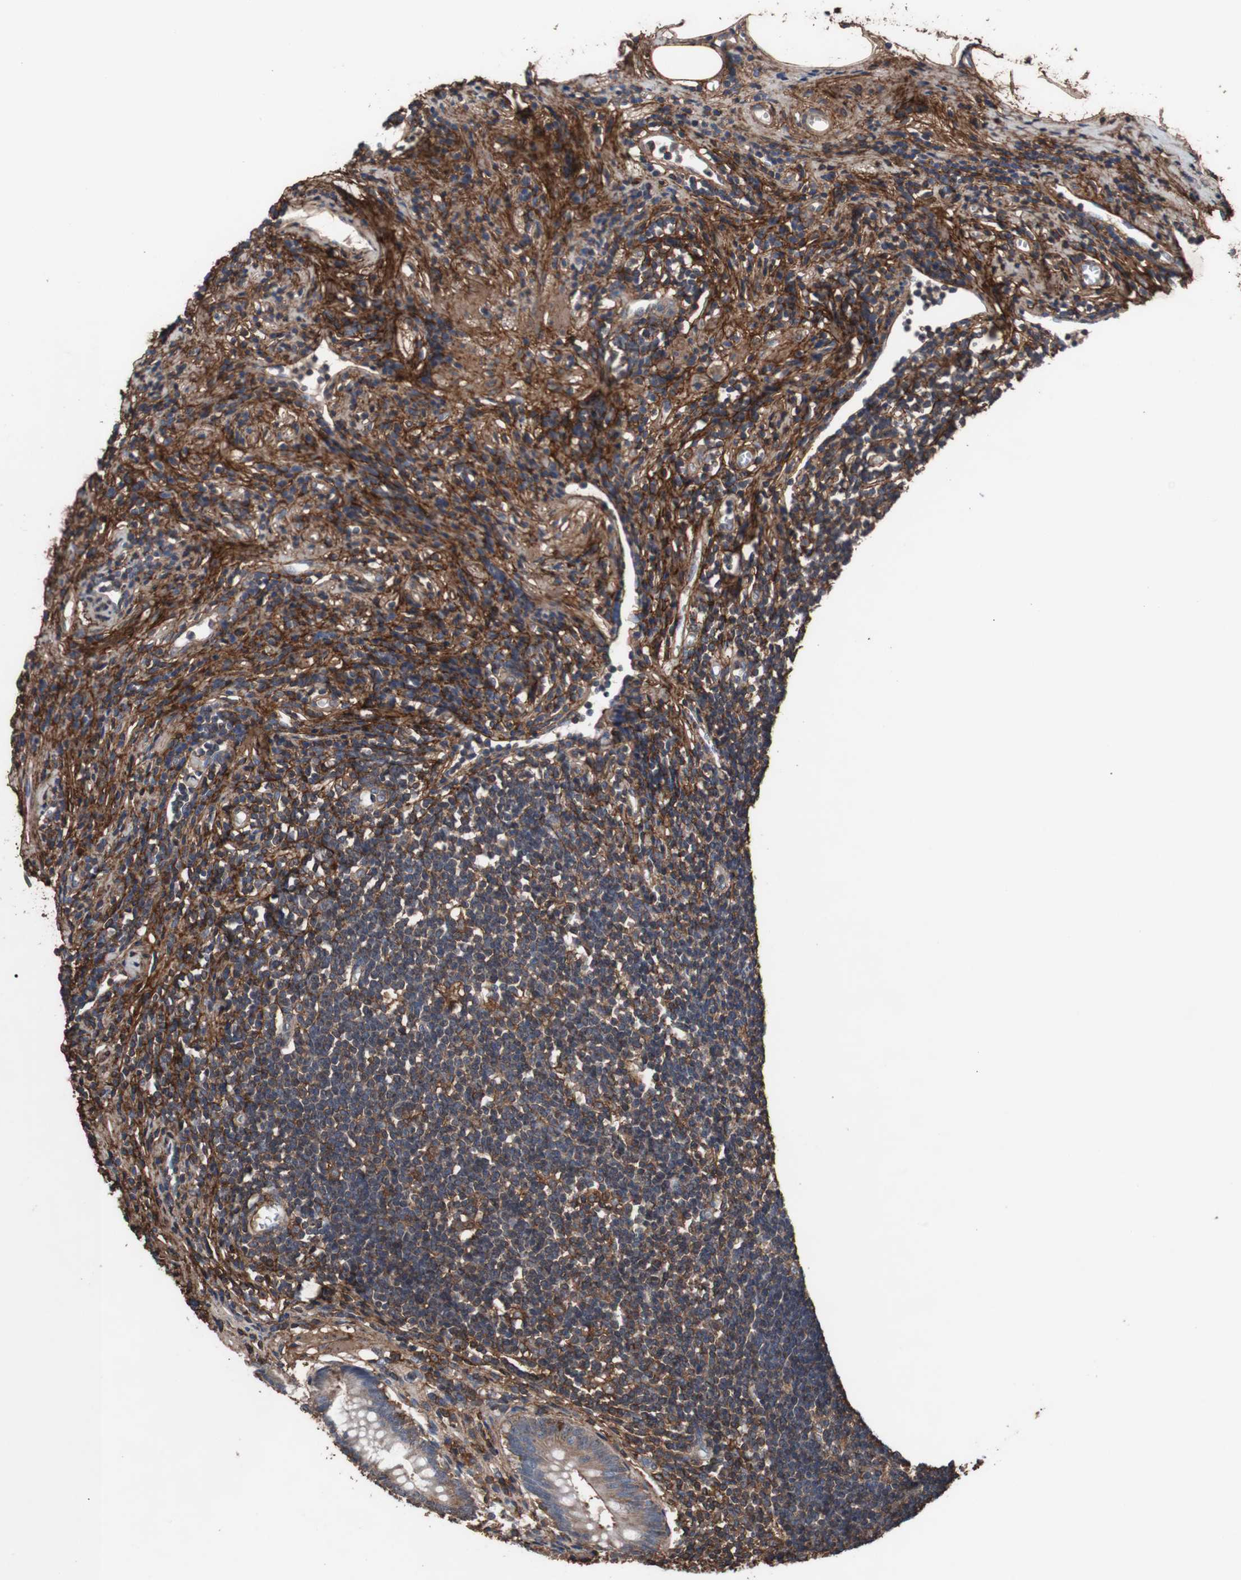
{"staining": {"intensity": "weak", "quantity": ">75%", "location": "cytoplasmic/membranous"}, "tissue": "appendix", "cell_type": "Glandular cells", "image_type": "normal", "snomed": [{"axis": "morphology", "description": "Normal tissue, NOS"}, {"axis": "topography", "description": "Appendix"}], "caption": "High-power microscopy captured an immunohistochemistry image of normal appendix, revealing weak cytoplasmic/membranous staining in about >75% of glandular cells. Ihc stains the protein of interest in brown and the nuclei are stained blue.", "gene": "COL6A2", "patient": {"sex": "female", "age": 50}}